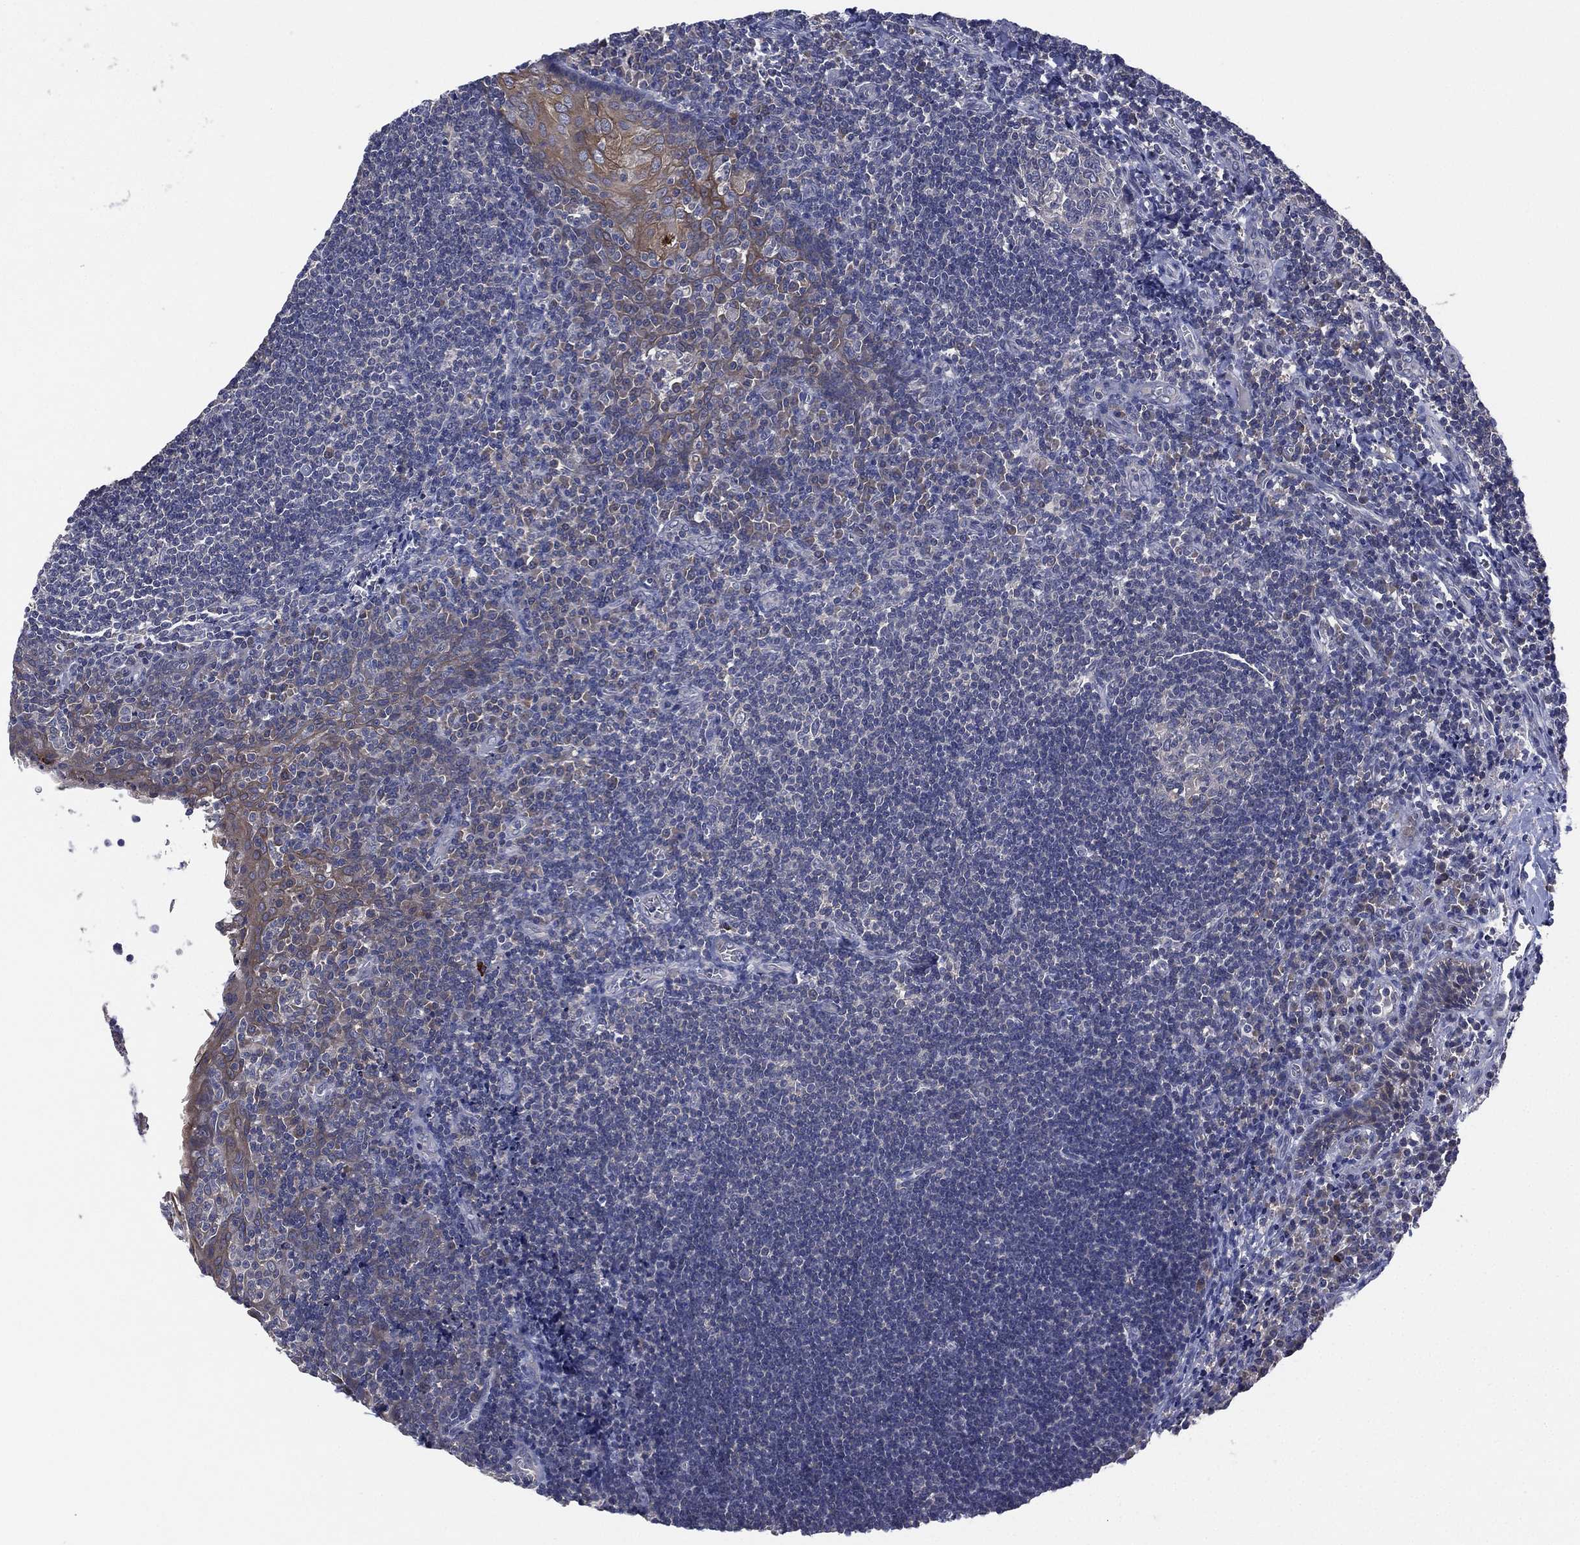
{"staining": {"intensity": "negative", "quantity": "none", "location": "none"}, "tissue": "tonsil", "cell_type": "Germinal center cells", "image_type": "normal", "snomed": [{"axis": "morphology", "description": "Normal tissue, NOS"}, {"axis": "morphology", "description": "Inflammation, NOS"}, {"axis": "topography", "description": "Tonsil"}], "caption": "High magnification brightfield microscopy of benign tonsil stained with DAB (3,3'-diaminobenzidine) (brown) and counterstained with hematoxylin (blue): germinal center cells show no significant staining.", "gene": "MPP7", "patient": {"sex": "female", "age": 31}}